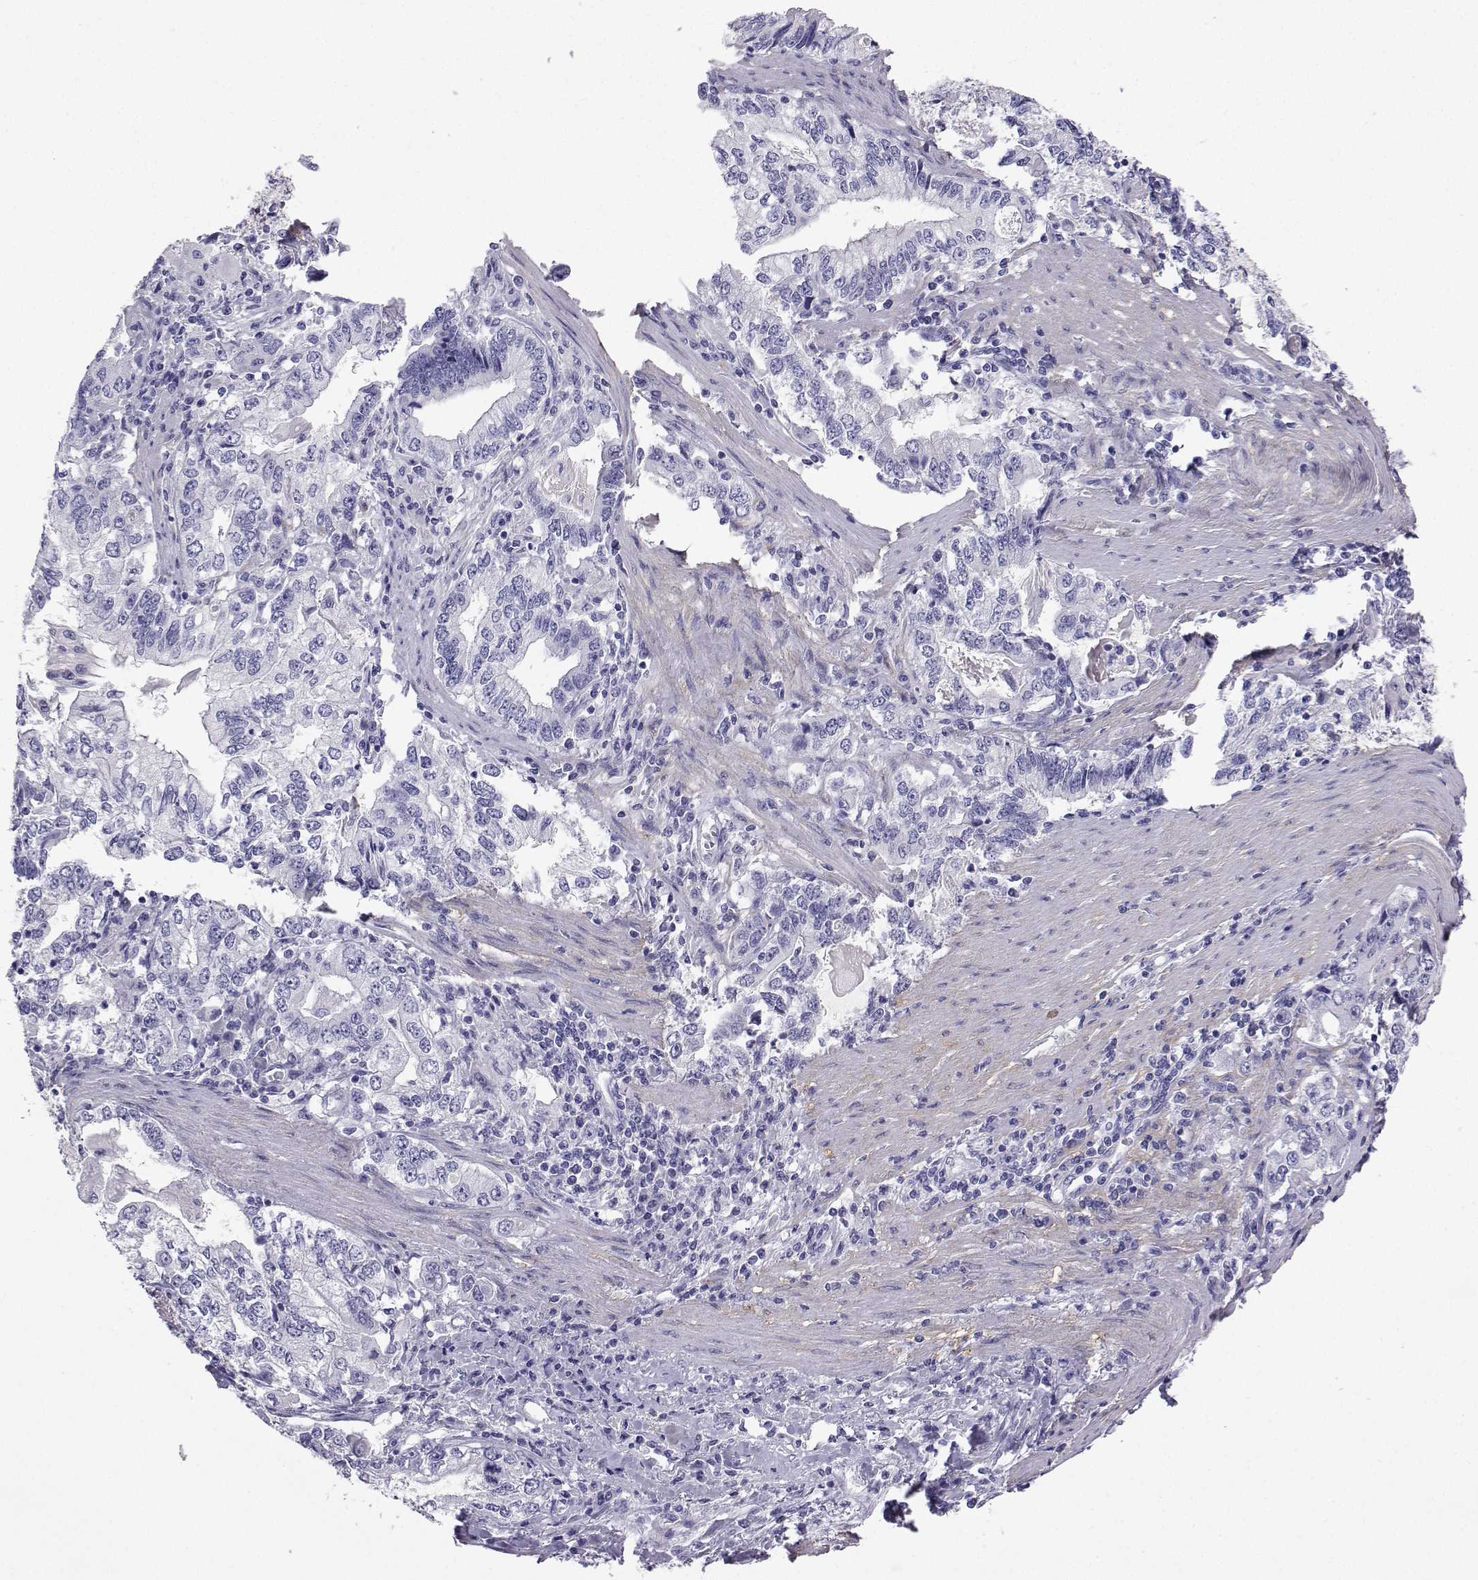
{"staining": {"intensity": "negative", "quantity": "none", "location": "none"}, "tissue": "stomach cancer", "cell_type": "Tumor cells", "image_type": "cancer", "snomed": [{"axis": "morphology", "description": "Adenocarcinoma, NOS"}, {"axis": "topography", "description": "Stomach, lower"}], "caption": "Immunohistochemistry photomicrograph of stomach cancer stained for a protein (brown), which displays no staining in tumor cells.", "gene": "PLIN4", "patient": {"sex": "female", "age": 72}}